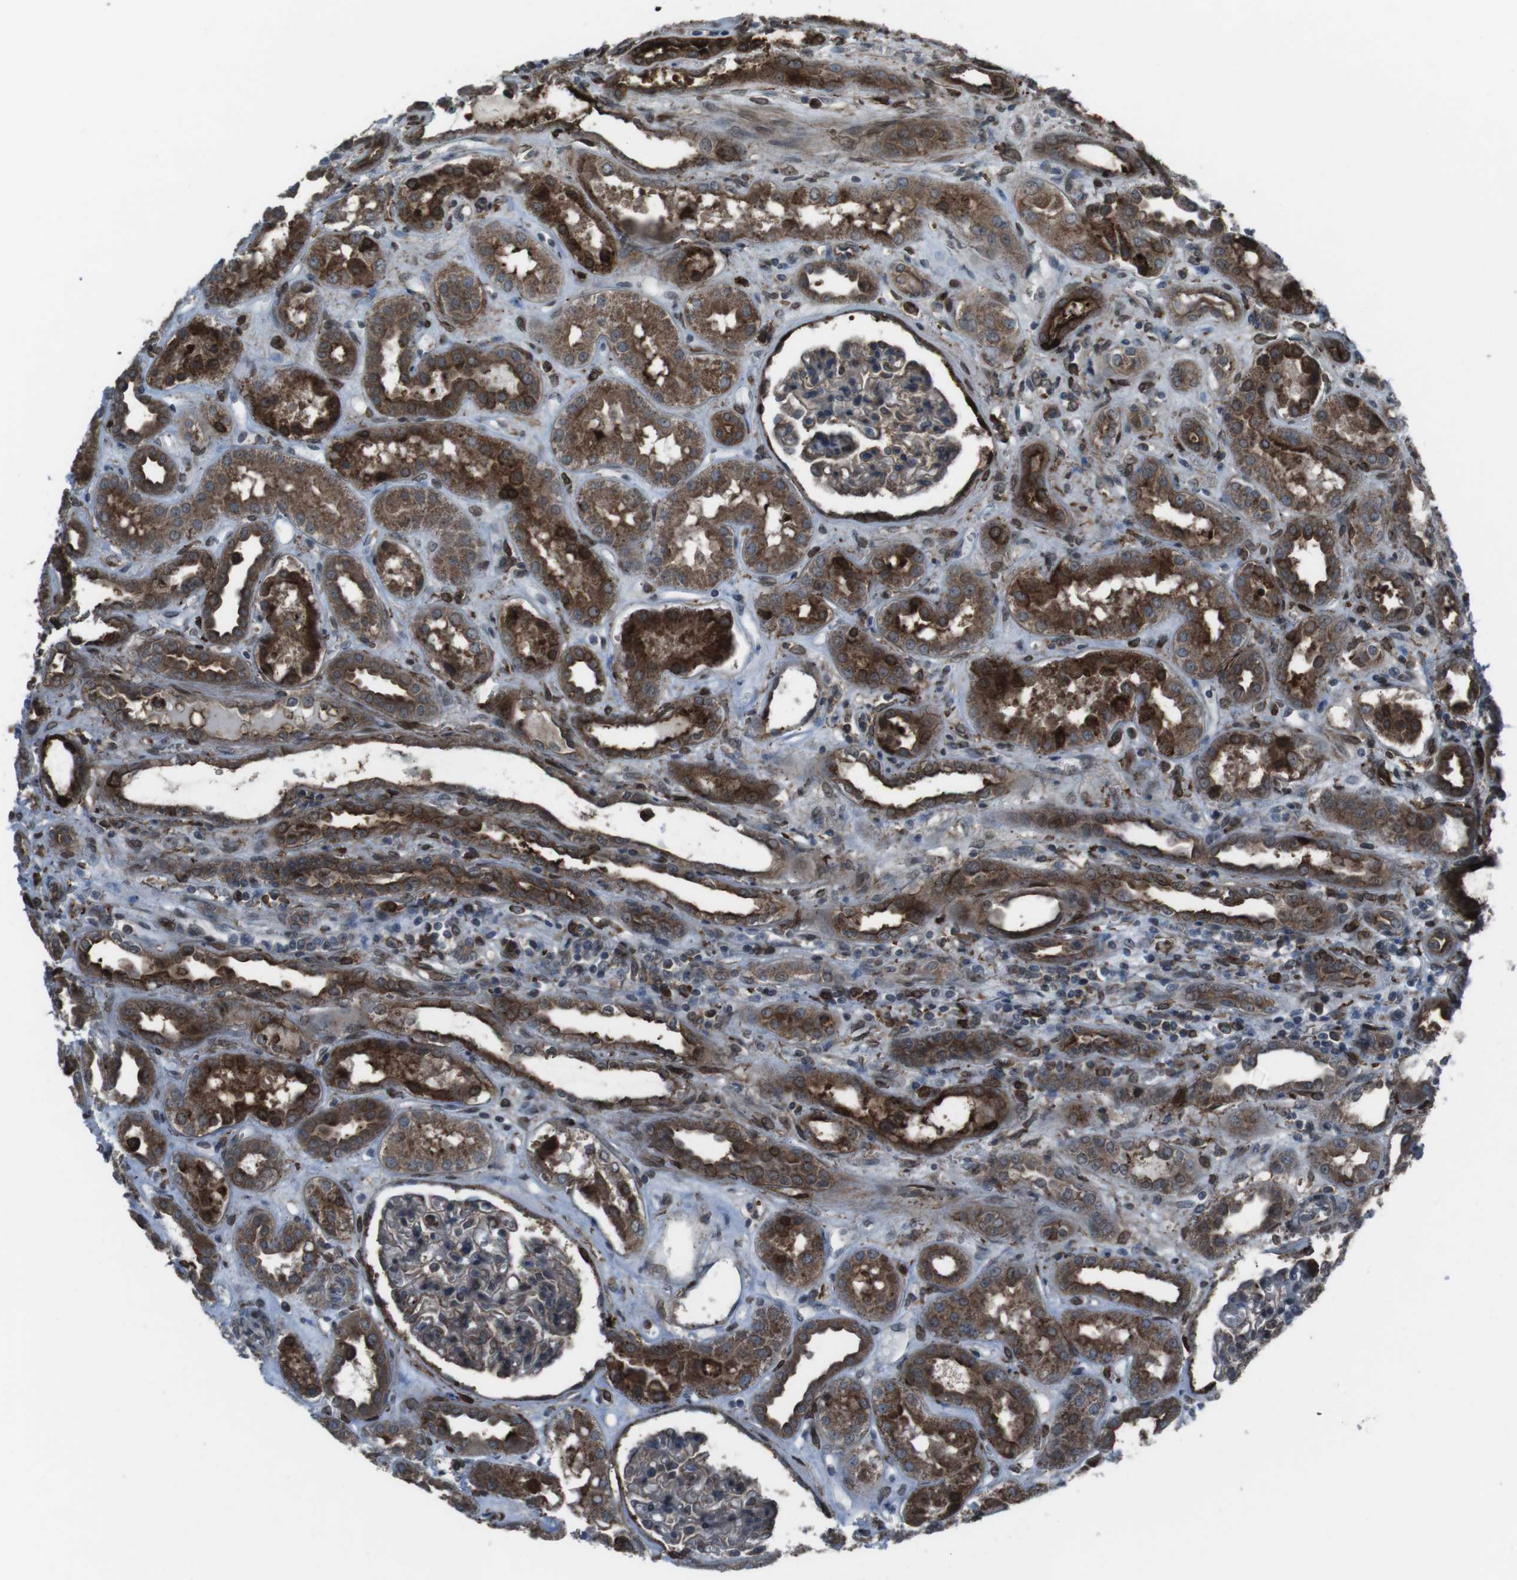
{"staining": {"intensity": "moderate", "quantity": ">75%", "location": "cytoplasmic/membranous"}, "tissue": "kidney", "cell_type": "Cells in glomeruli", "image_type": "normal", "snomed": [{"axis": "morphology", "description": "Normal tissue, NOS"}, {"axis": "topography", "description": "Kidney"}], "caption": "DAB immunohistochemical staining of normal human kidney shows moderate cytoplasmic/membranous protein expression in about >75% of cells in glomeruli.", "gene": "GDF10", "patient": {"sex": "male", "age": 59}}